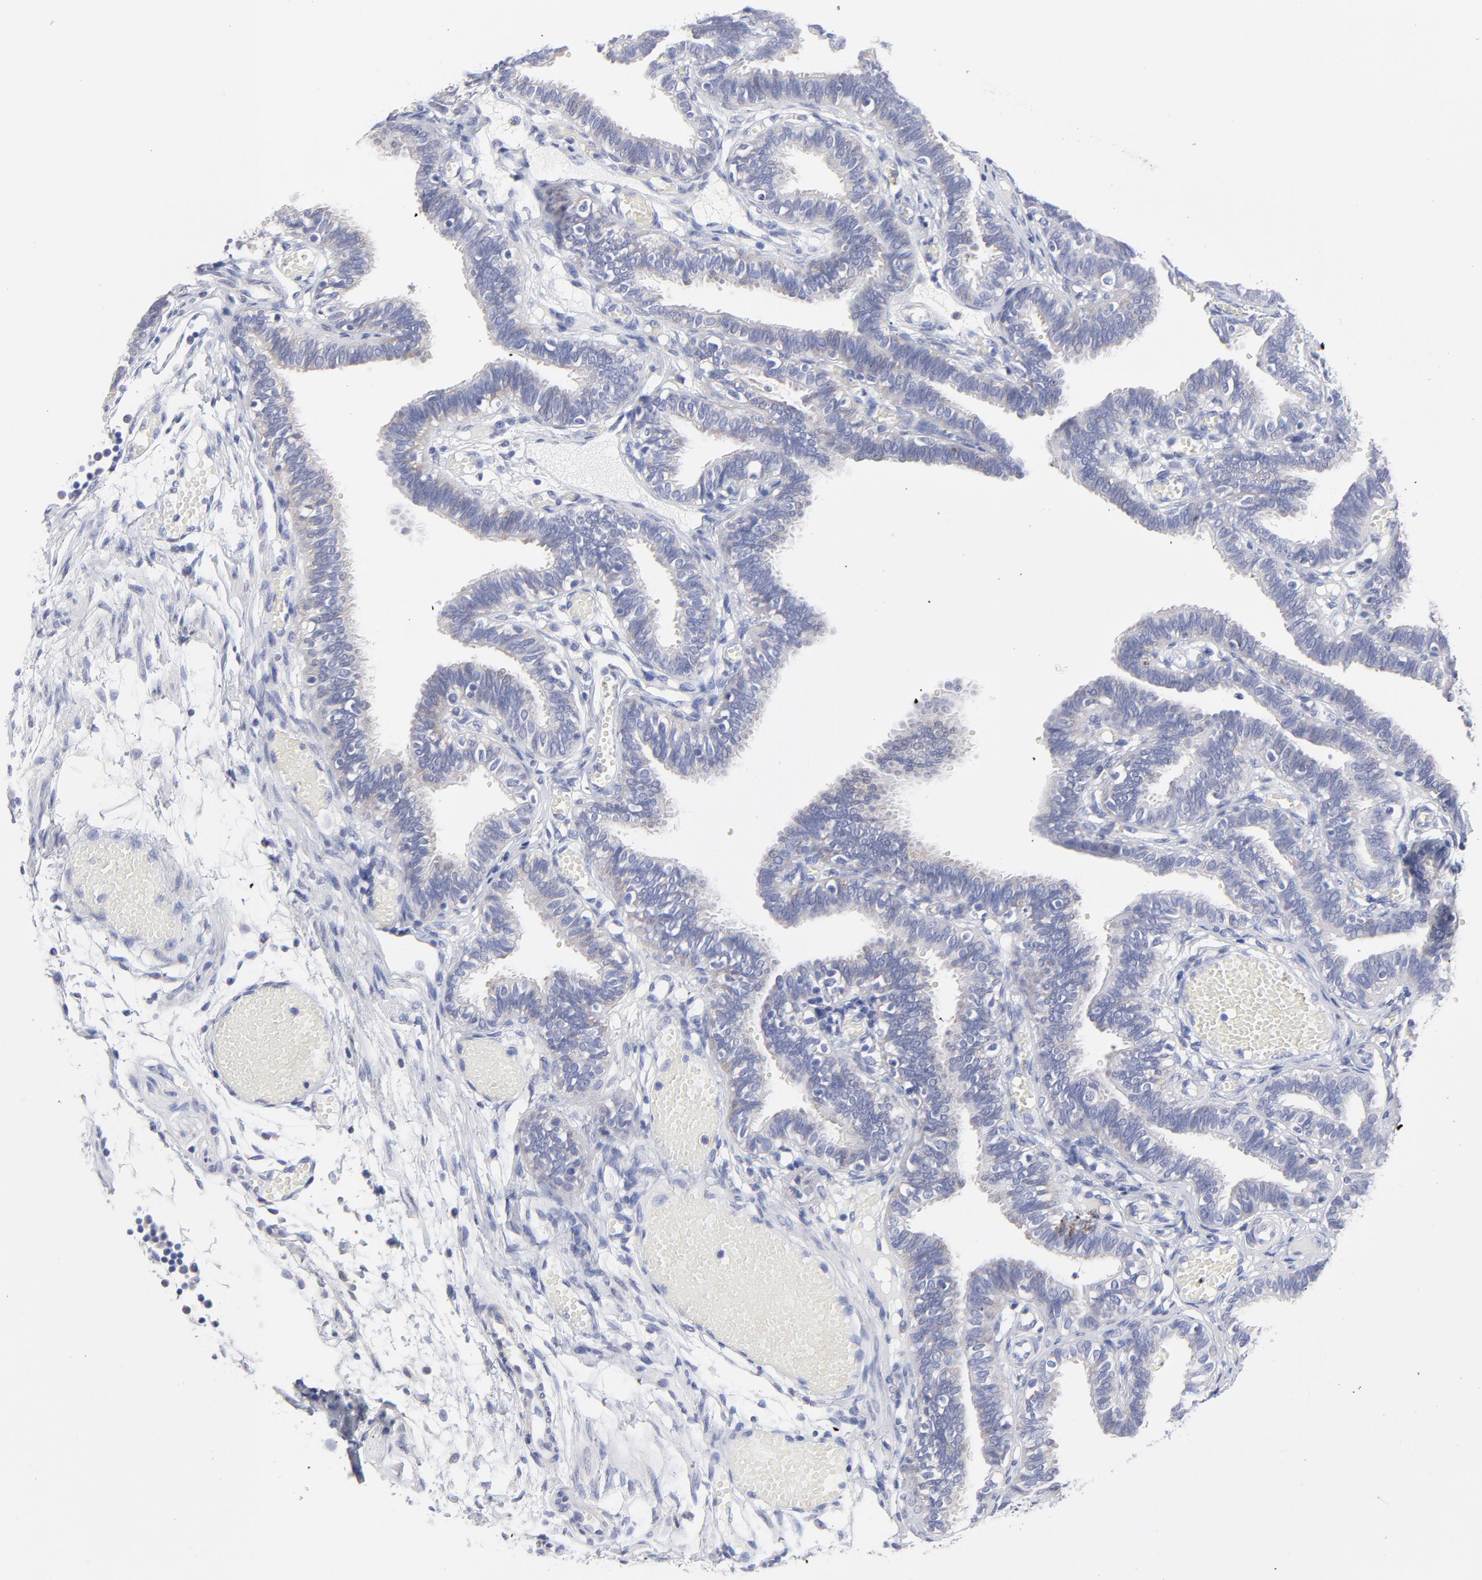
{"staining": {"intensity": "weak", "quantity": "25%-75%", "location": "cytoplasmic/membranous"}, "tissue": "fallopian tube", "cell_type": "Glandular cells", "image_type": "normal", "snomed": [{"axis": "morphology", "description": "Normal tissue, NOS"}, {"axis": "topography", "description": "Fallopian tube"}], "caption": "Immunohistochemical staining of benign human fallopian tube reveals low levels of weak cytoplasmic/membranous staining in about 25%-75% of glandular cells. The staining was performed using DAB (3,3'-diaminobenzidine), with brown indicating positive protein expression. Nuclei are stained blue with hematoxylin.", "gene": "DUSP9", "patient": {"sex": "female", "age": 29}}